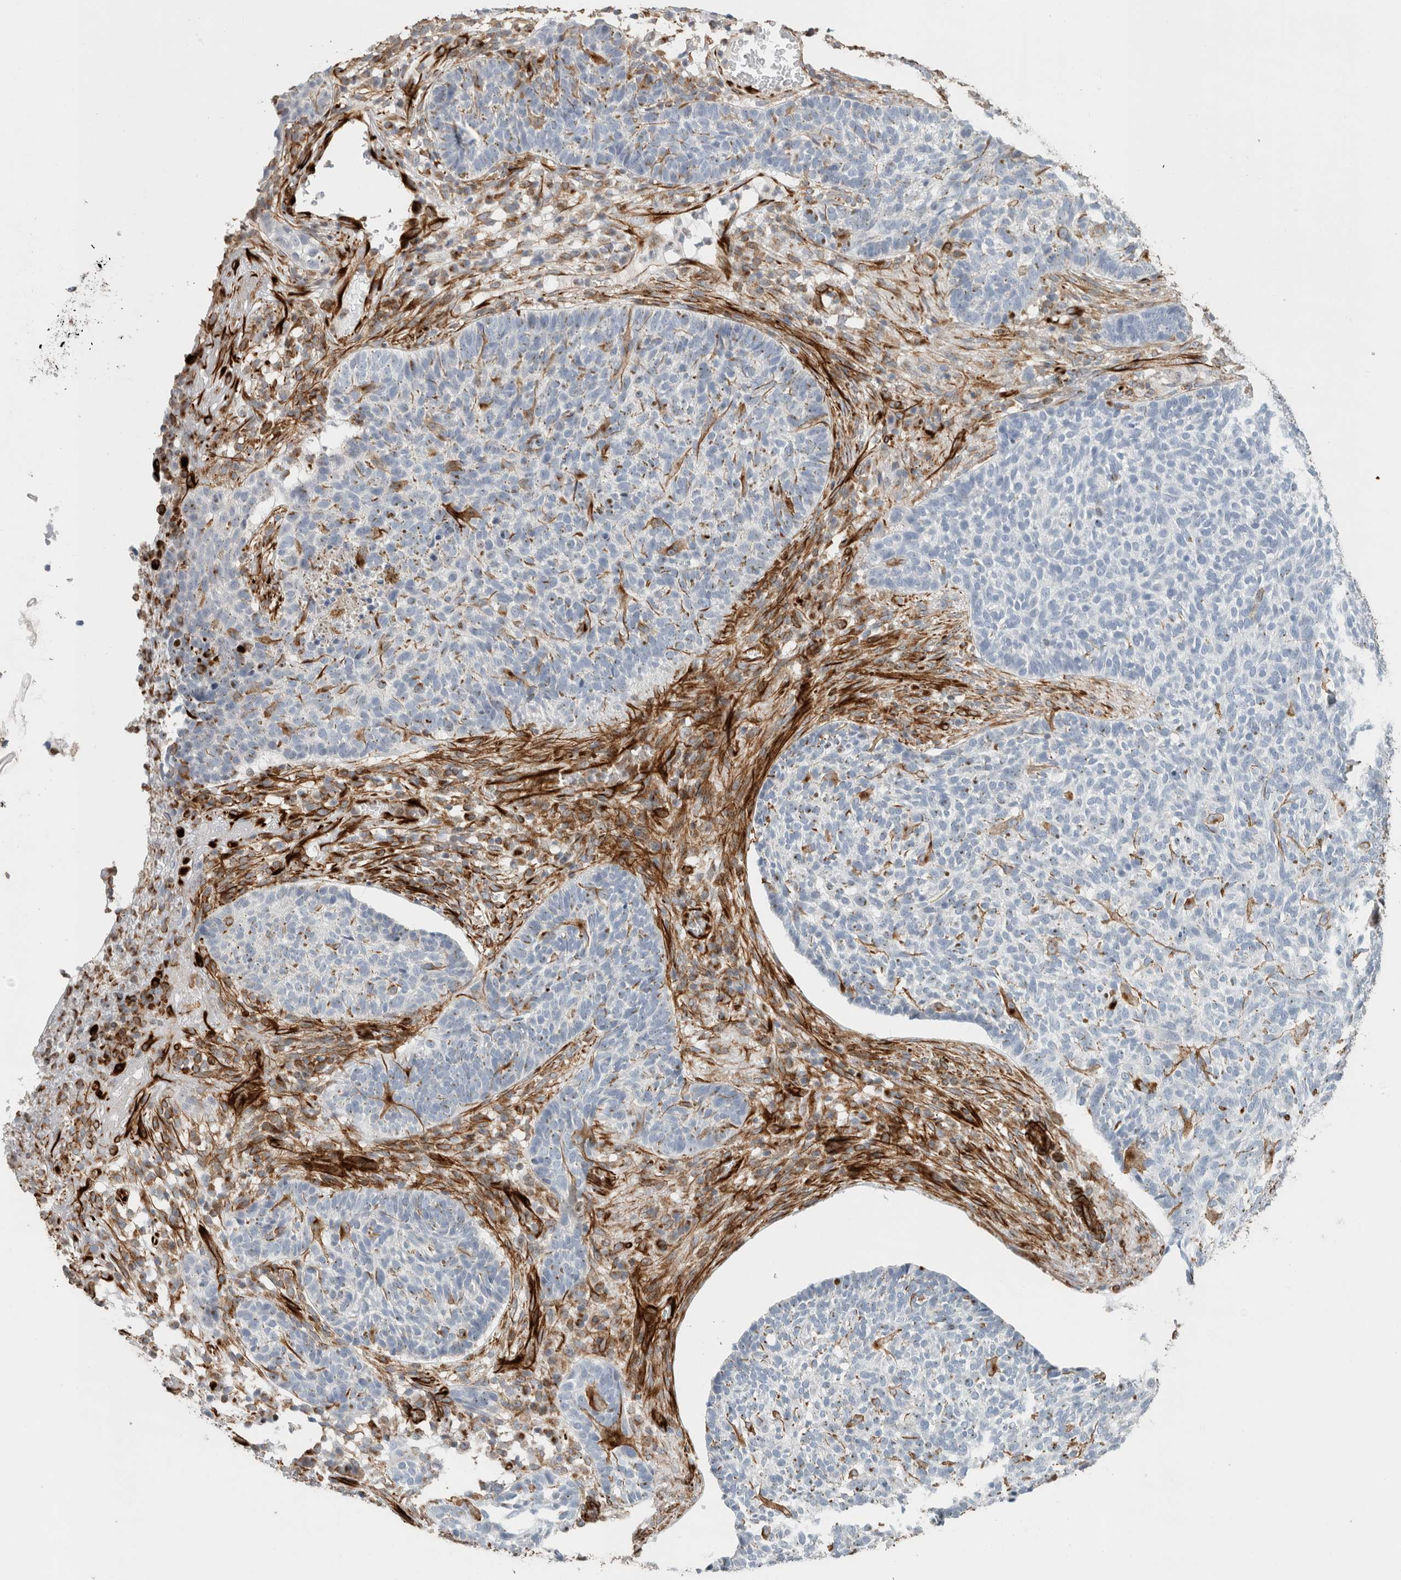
{"staining": {"intensity": "negative", "quantity": "none", "location": "none"}, "tissue": "skin cancer", "cell_type": "Tumor cells", "image_type": "cancer", "snomed": [{"axis": "morphology", "description": "Basal cell carcinoma"}, {"axis": "topography", "description": "Skin"}], "caption": "Tumor cells show no significant protein staining in skin basal cell carcinoma. (DAB immunohistochemistry visualized using brightfield microscopy, high magnification).", "gene": "LY86", "patient": {"sex": "male", "age": 85}}